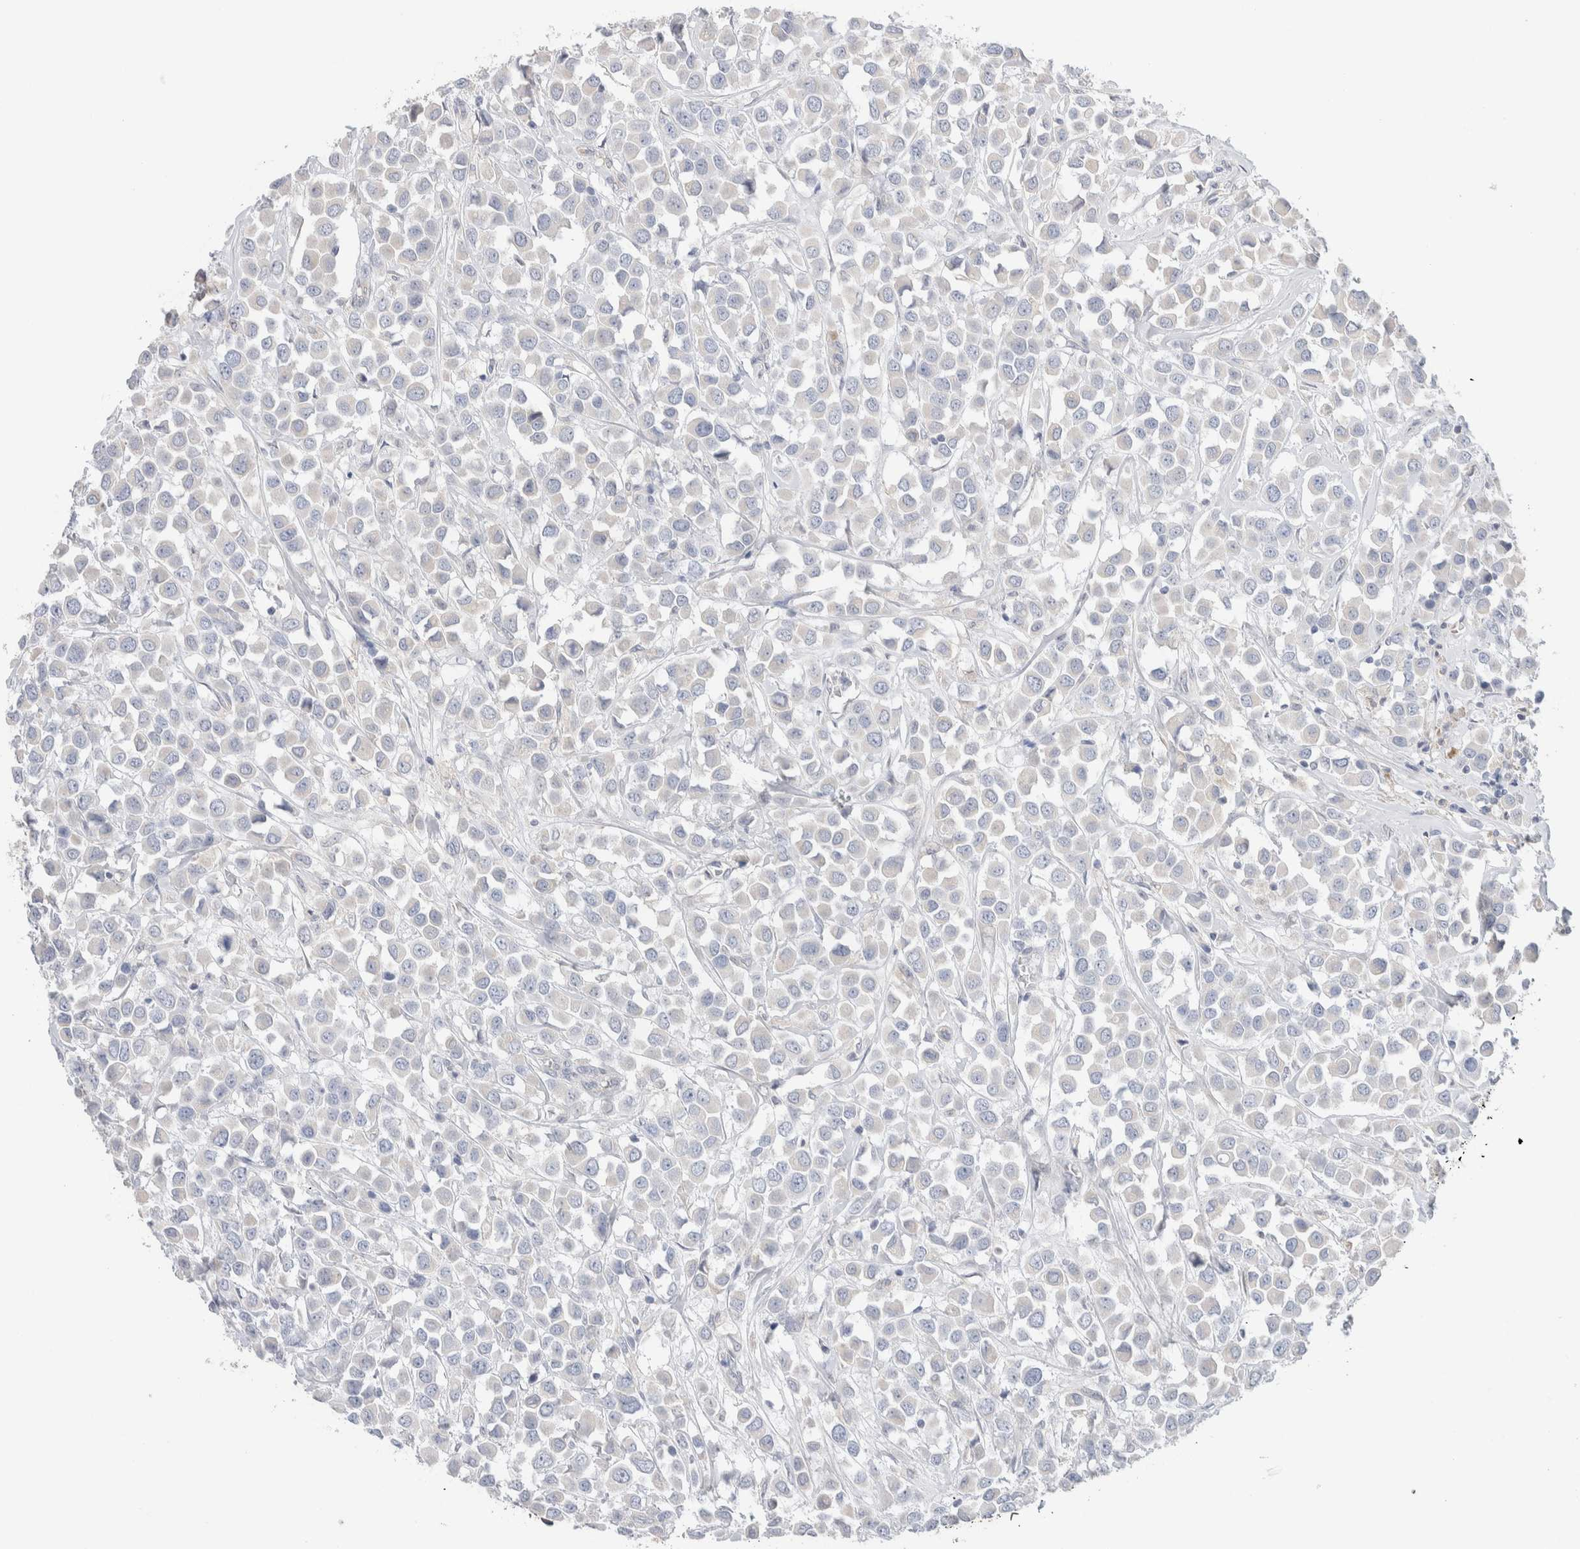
{"staining": {"intensity": "negative", "quantity": "none", "location": "none"}, "tissue": "breast cancer", "cell_type": "Tumor cells", "image_type": "cancer", "snomed": [{"axis": "morphology", "description": "Duct carcinoma"}, {"axis": "topography", "description": "Breast"}], "caption": "Photomicrograph shows no protein expression in tumor cells of breast cancer (invasive ductal carcinoma) tissue. (DAB immunohistochemistry, high magnification).", "gene": "RUSF1", "patient": {"sex": "female", "age": 61}}